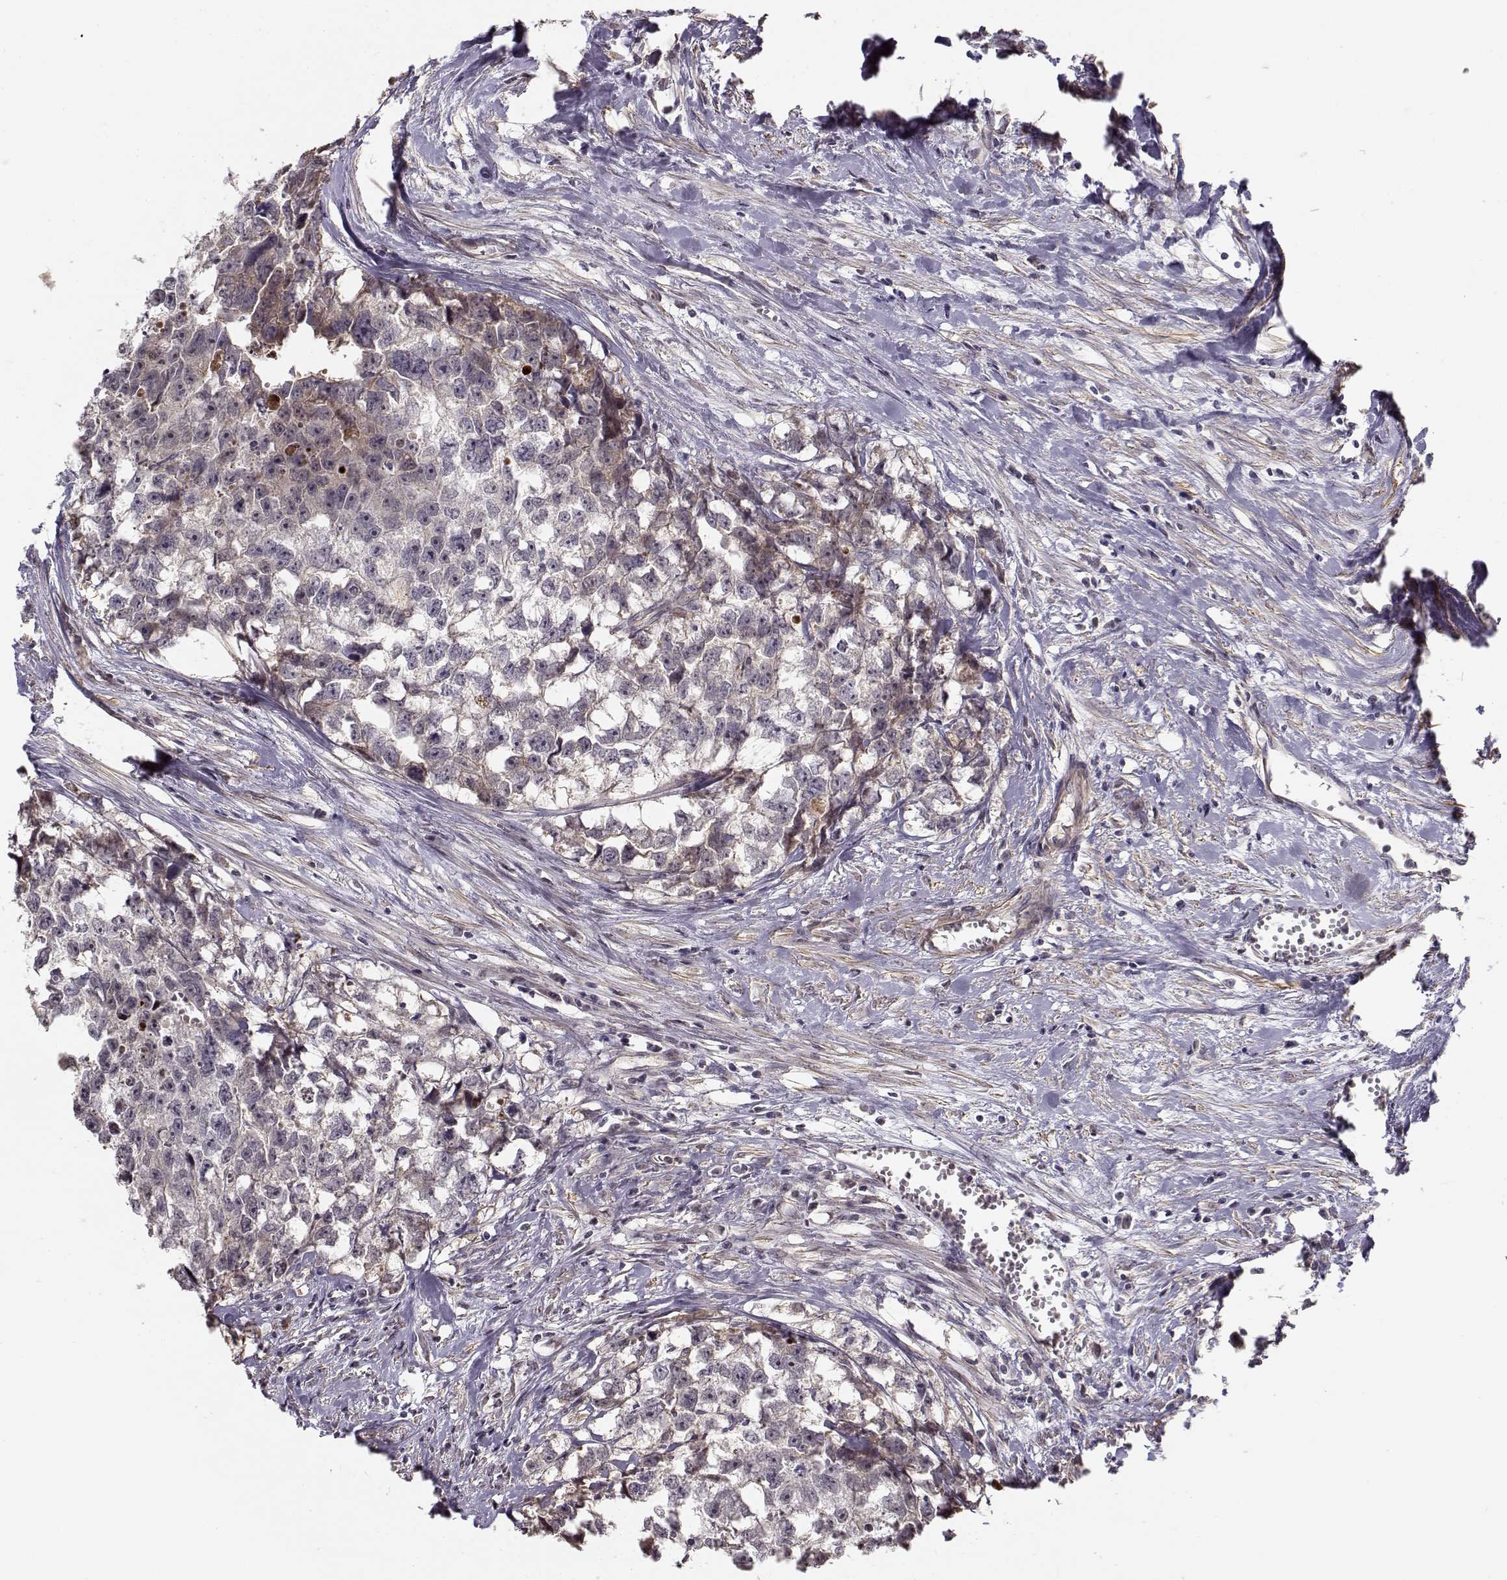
{"staining": {"intensity": "weak", "quantity": "<25%", "location": "cytoplasmic/membranous"}, "tissue": "testis cancer", "cell_type": "Tumor cells", "image_type": "cancer", "snomed": [{"axis": "morphology", "description": "Carcinoma, Embryonal, NOS"}, {"axis": "morphology", "description": "Teratoma, malignant, NOS"}, {"axis": "topography", "description": "Testis"}], "caption": "Immunohistochemical staining of testis embryonal carcinoma reveals no significant staining in tumor cells.", "gene": "RGS9BP", "patient": {"sex": "male", "age": 44}}